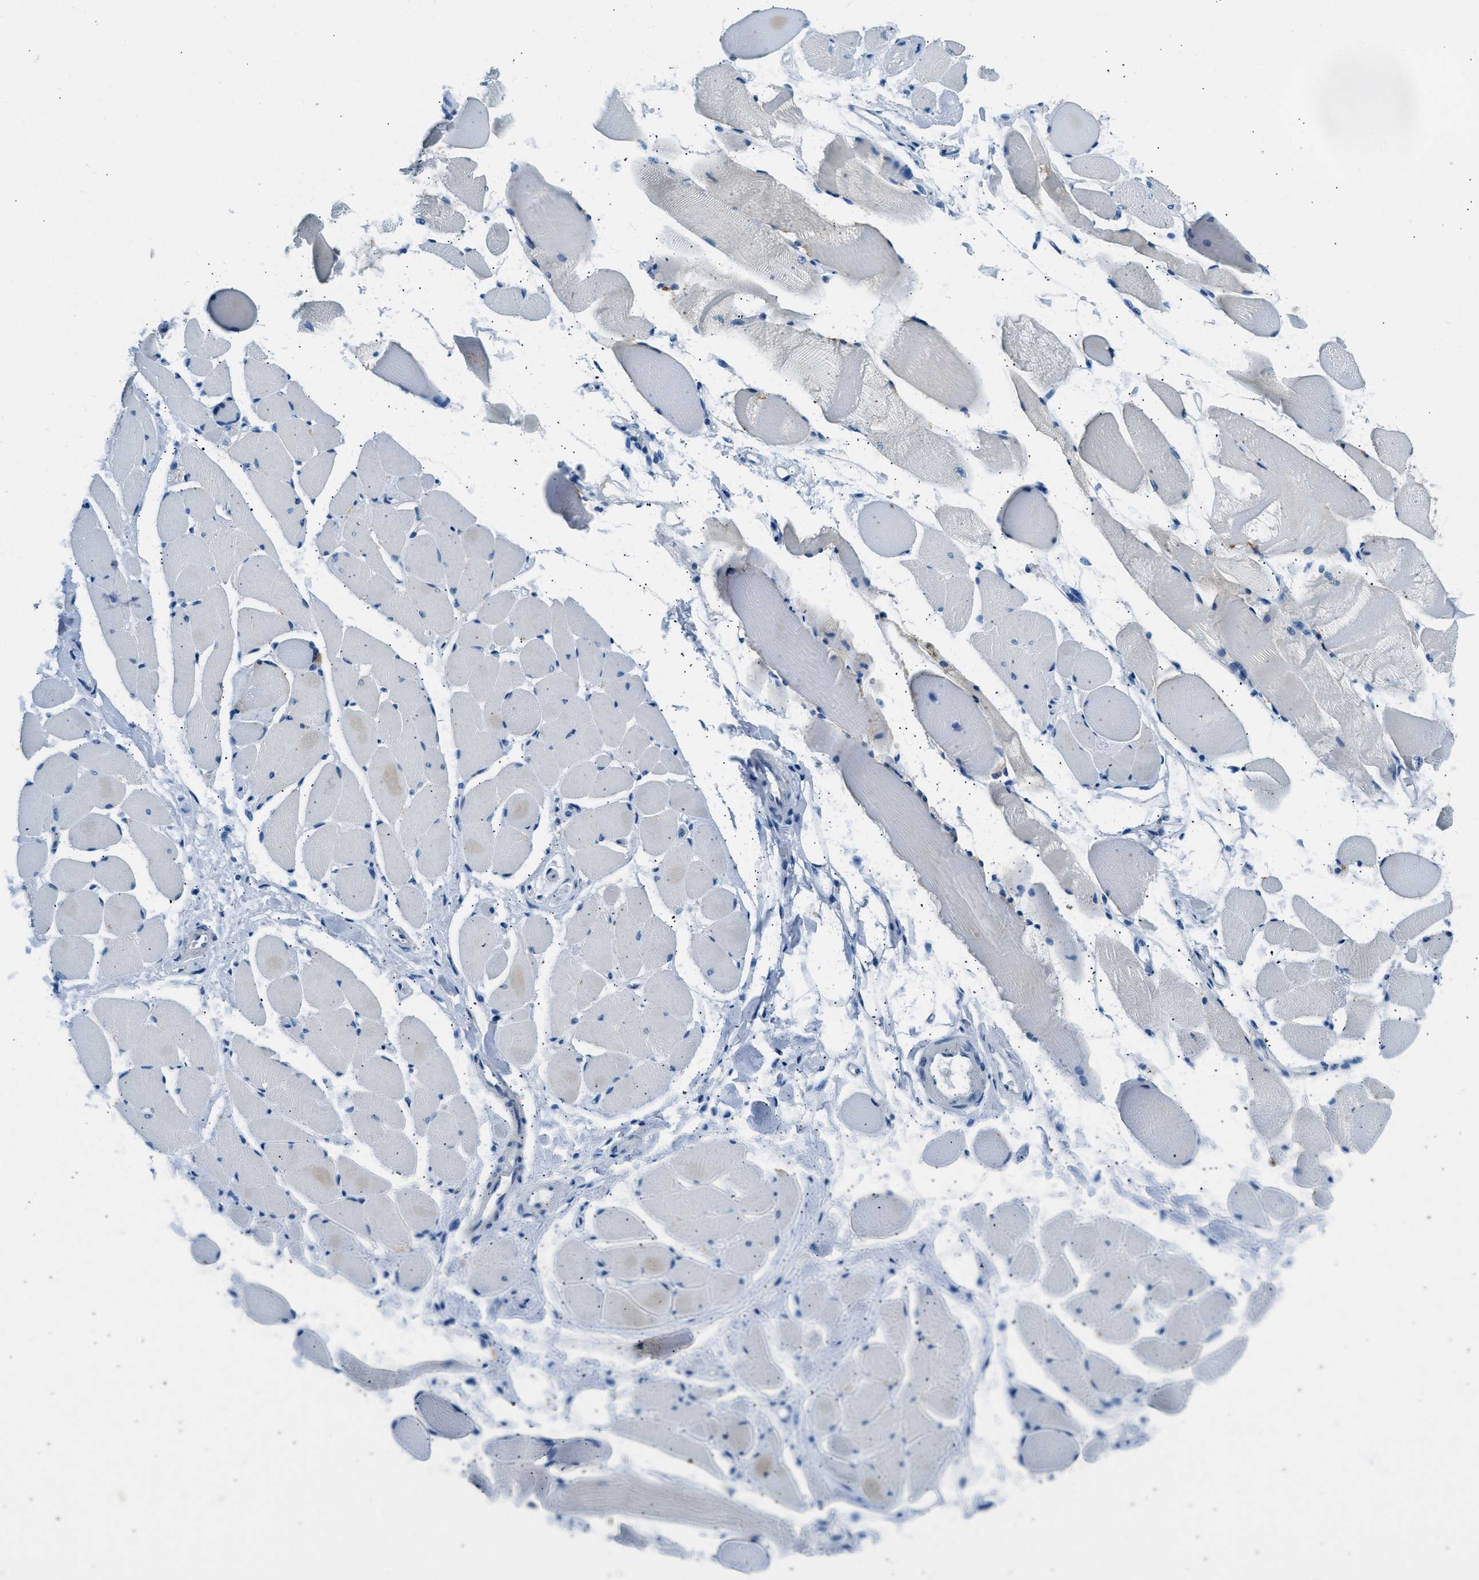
{"staining": {"intensity": "negative", "quantity": "none", "location": "none"}, "tissue": "skeletal muscle", "cell_type": "Myocytes", "image_type": "normal", "snomed": [{"axis": "morphology", "description": "Normal tissue, NOS"}, {"axis": "topography", "description": "Skeletal muscle"}, {"axis": "topography", "description": "Peripheral nerve tissue"}], "caption": "IHC micrograph of unremarkable skeletal muscle: human skeletal muscle stained with DAB exhibits no significant protein positivity in myocytes. (DAB (3,3'-diaminobenzidine) immunohistochemistry visualized using brightfield microscopy, high magnification).", "gene": "CLDN18", "patient": {"sex": "female", "age": 84}}